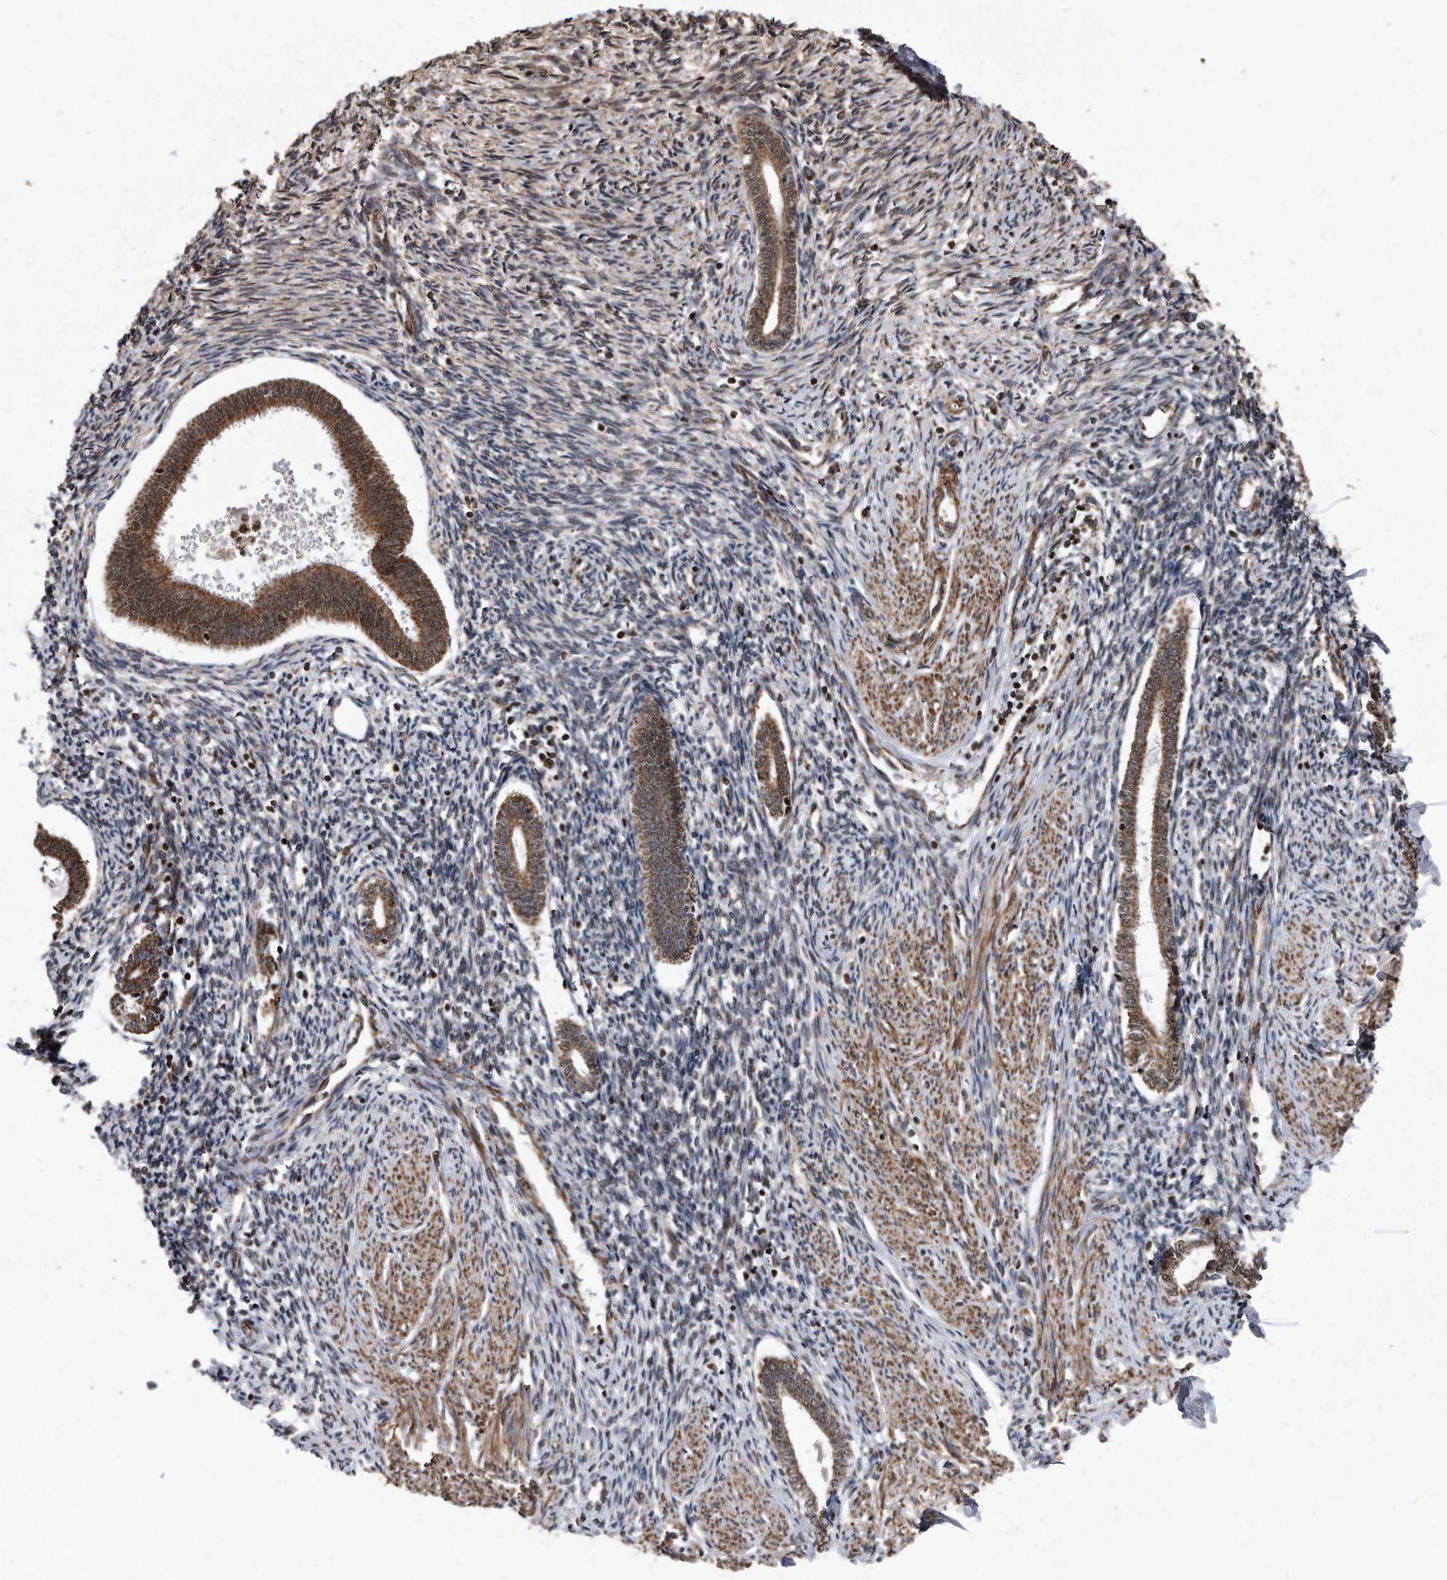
{"staining": {"intensity": "moderate", "quantity": "<25%", "location": "cytoplasmic/membranous"}, "tissue": "endometrium", "cell_type": "Cells in endometrial stroma", "image_type": "normal", "snomed": [{"axis": "morphology", "description": "Normal tissue, NOS"}, {"axis": "topography", "description": "Endometrium"}], "caption": "Immunohistochemical staining of normal human endometrium shows <25% levels of moderate cytoplasmic/membranous protein expression in approximately <25% of cells in endometrial stroma. The protein of interest is stained brown, and the nuclei are stained in blue (DAB (3,3'-diaminobenzidine) IHC with brightfield microscopy, high magnification).", "gene": "DUSP22", "patient": {"sex": "female", "age": 56}}